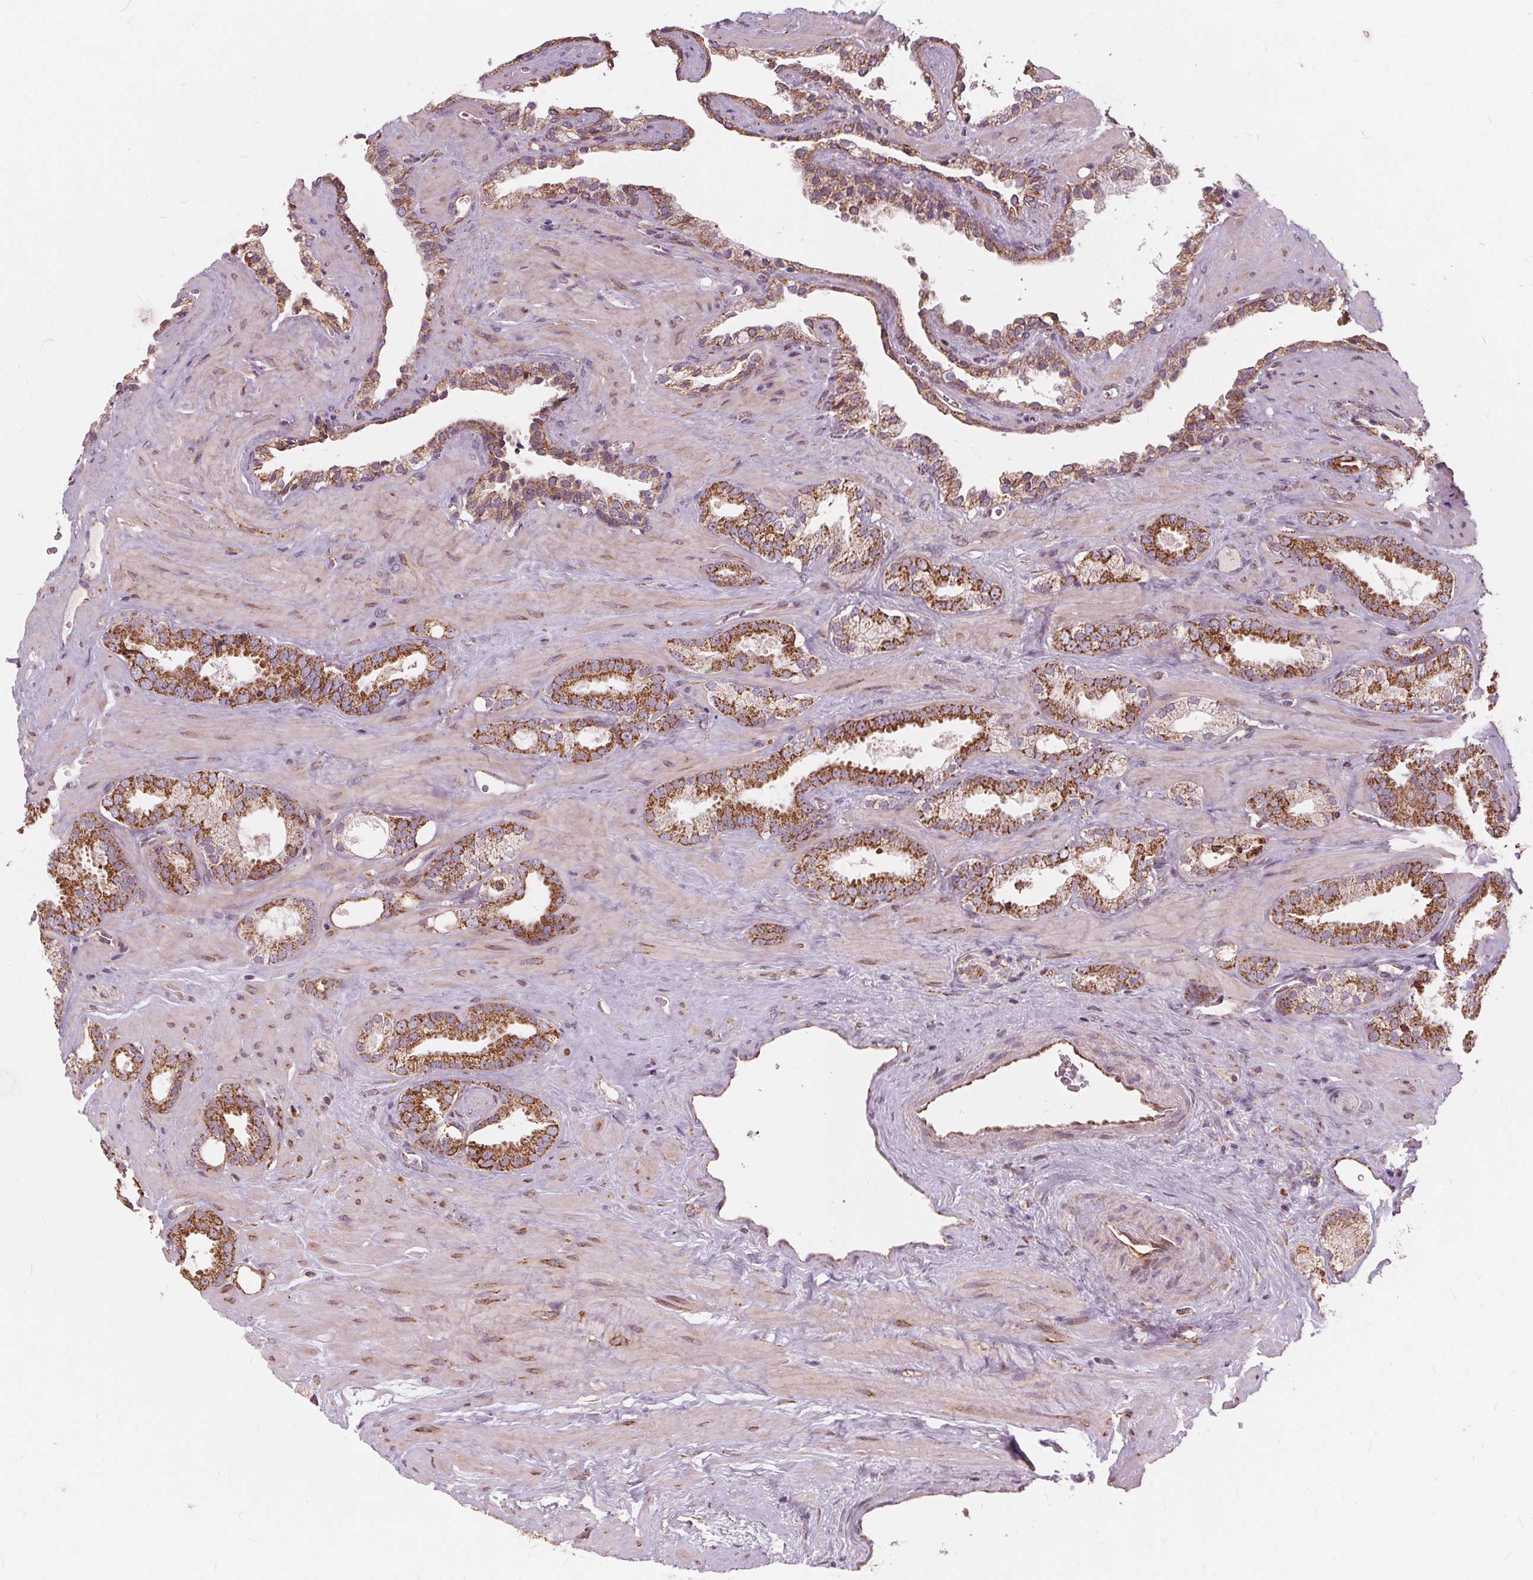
{"staining": {"intensity": "moderate", "quantity": ">75%", "location": "cytoplasmic/membranous"}, "tissue": "prostate cancer", "cell_type": "Tumor cells", "image_type": "cancer", "snomed": [{"axis": "morphology", "description": "Adenocarcinoma, Low grade"}, {"axis": "topography", "description": "Prostate"}], "caption": "Immunohistochemical staining of human prostate adenocarcinoma (low-grade) displays medium levels of moderate cytoplasmic/membranous protein positivity in about >75% of tumor cells.", "gene": "PLSCR3", "patient": {"sex": "male", "age": 62}}